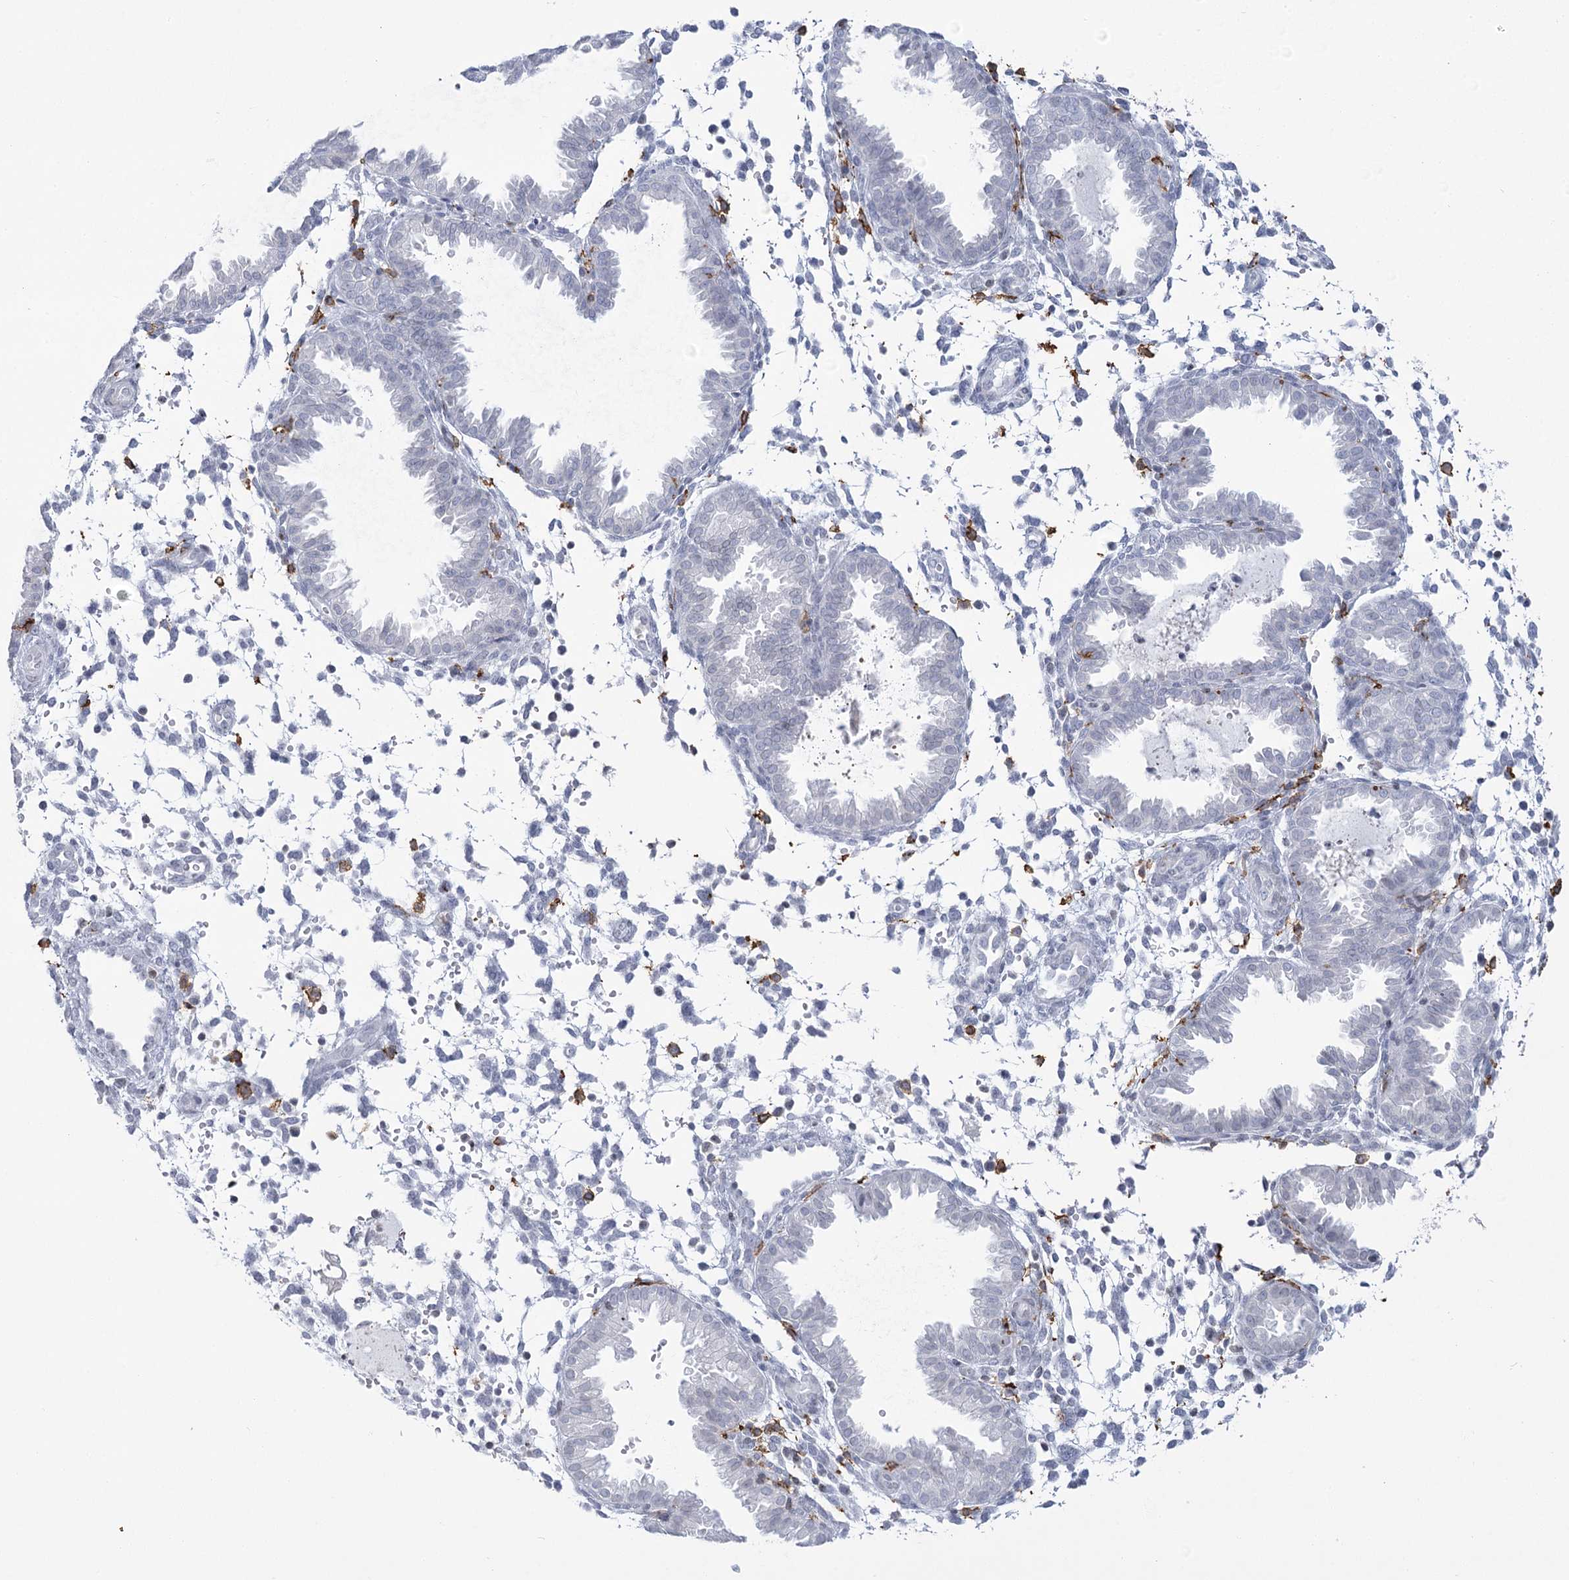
{"staining": {"intensity": "negative", "quantity": "none", "location": "none"}, "tissue": "endometrium", "cell_type": "Cells in endometrial stroma", "image_type": "normal", "snomed": [{"axis": "morphology", "description": "Normal tissue, NOS"}, {"axis": "topography", "description": "Endometrium"}], "caption": "Cells in endometrial stroma show no significant positivity in unremarkable endometrium.", "gene": "C11orf1", "patient": {"sex": "female", "age": 33}}